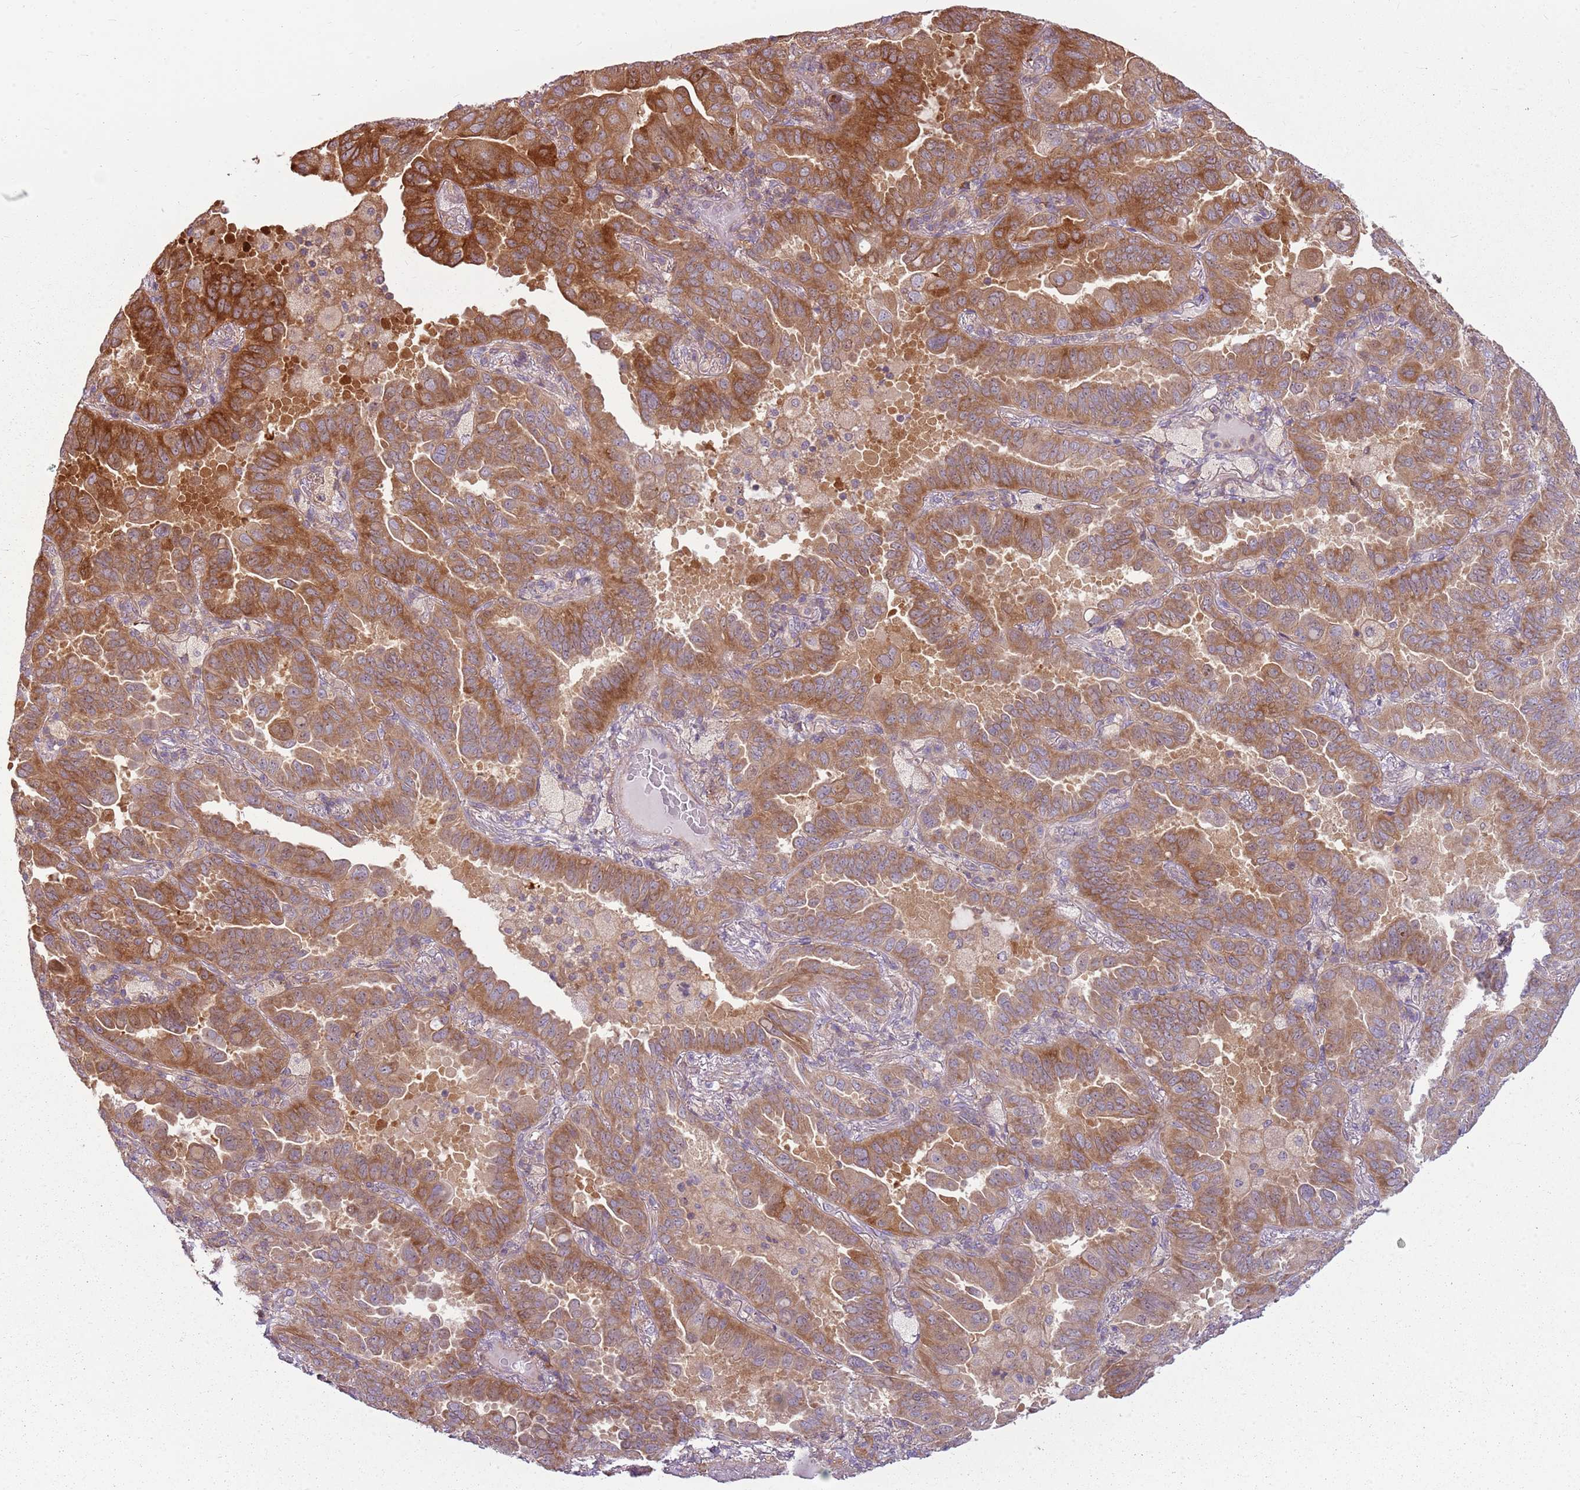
{"staining": {"intensity": "strong", "quantity": ">75%", "location": "cytoplasmic/membranous"}, "tissue": "lung cancer", "cell_type": "Tumor cells", "image_type": "cancer", "snomed": [{"axis": "morphology", "description": "Adenocarcinoma, NOS"}, {"axis": "topography", "description": "Lung"}], "caption": "A histopathology image of lung cancer stained for a protein demonstrates strong cytoplasmic/membranous brown staining in tumor cells.", "gene": "RPL21", "patient": {"sex": "male", "age": 64}}